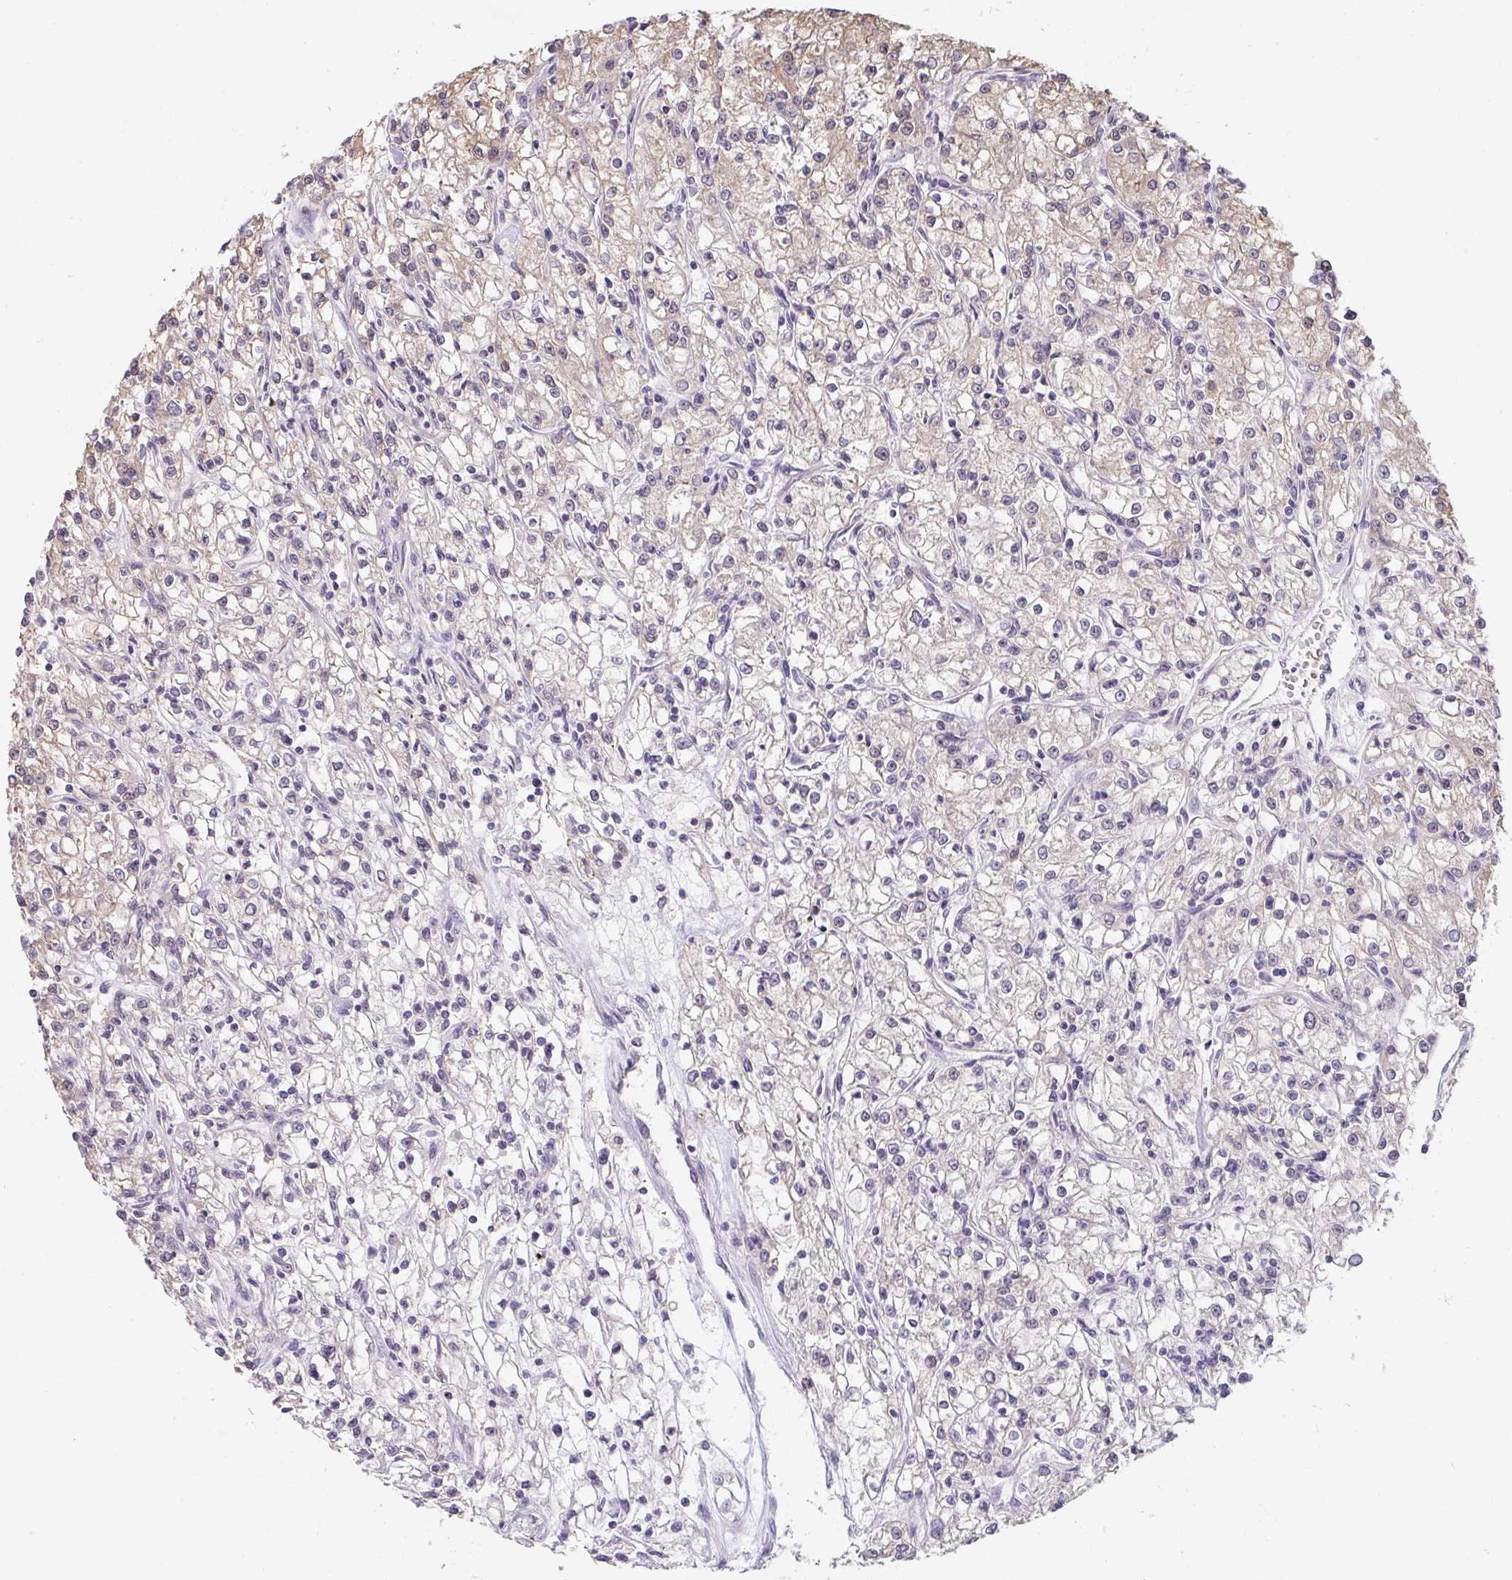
{"staining": {"intensity": "weak", "quantity": "<25%", "location": "cytoplasmic/membranous"}, "tissue": "renal cancer", "cell_type": "Tumor cells", "image_type": "cancer", "snomed": [{"axis": "morphology", "description": "Adenocarcinoma, NOS"}, {"axis": "topography", "description": "Kidney"}], "caption": "Photomicrograph shows no significant protein staining in tumor cells of renal adenocarcinoma.", "gene": "ST13", "patient": {"sex": "female", "age": 59}}